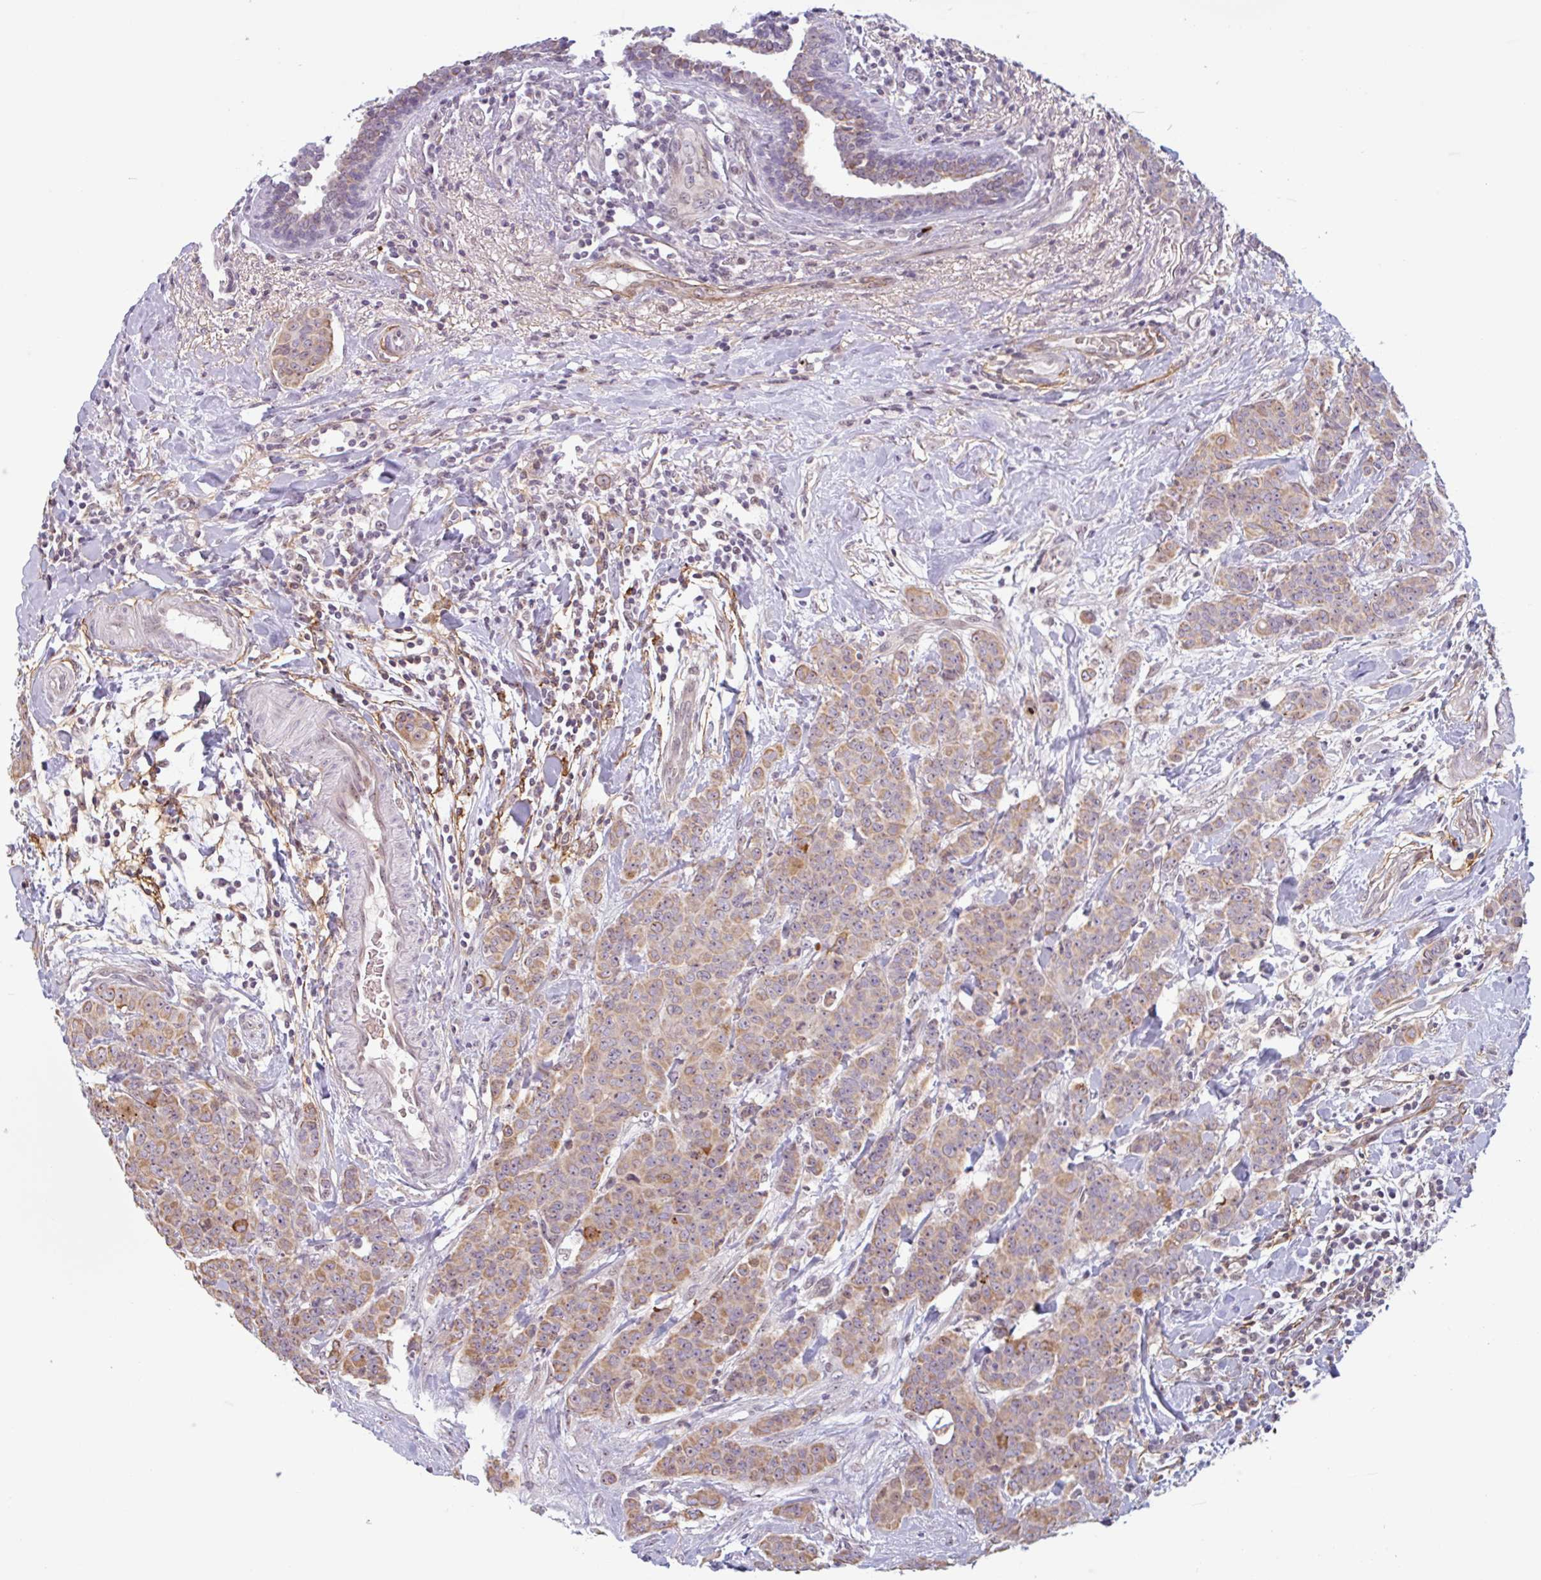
{"staining": {"intensity": "moderate", "quantity": ">75%", "location": "cytoplasmic/membranous"}, "tissue": "breast cancer", "cell_type": "Tumor cells", "image_type": "cancer", "snomed": [{"axis": "morphology", "description": "Duct carcinoma"}, {"axis": "topography", "description": "Breast"}], "caption": "An immunohistochemistry image of tumor tissue is shown. Protein staining in brown highlights moderate cytoplasmic/membranous positivity in breast cancer within tumor cells.", "gene": "TMEM119", "patient": {"sex": "female", "age": 40}}